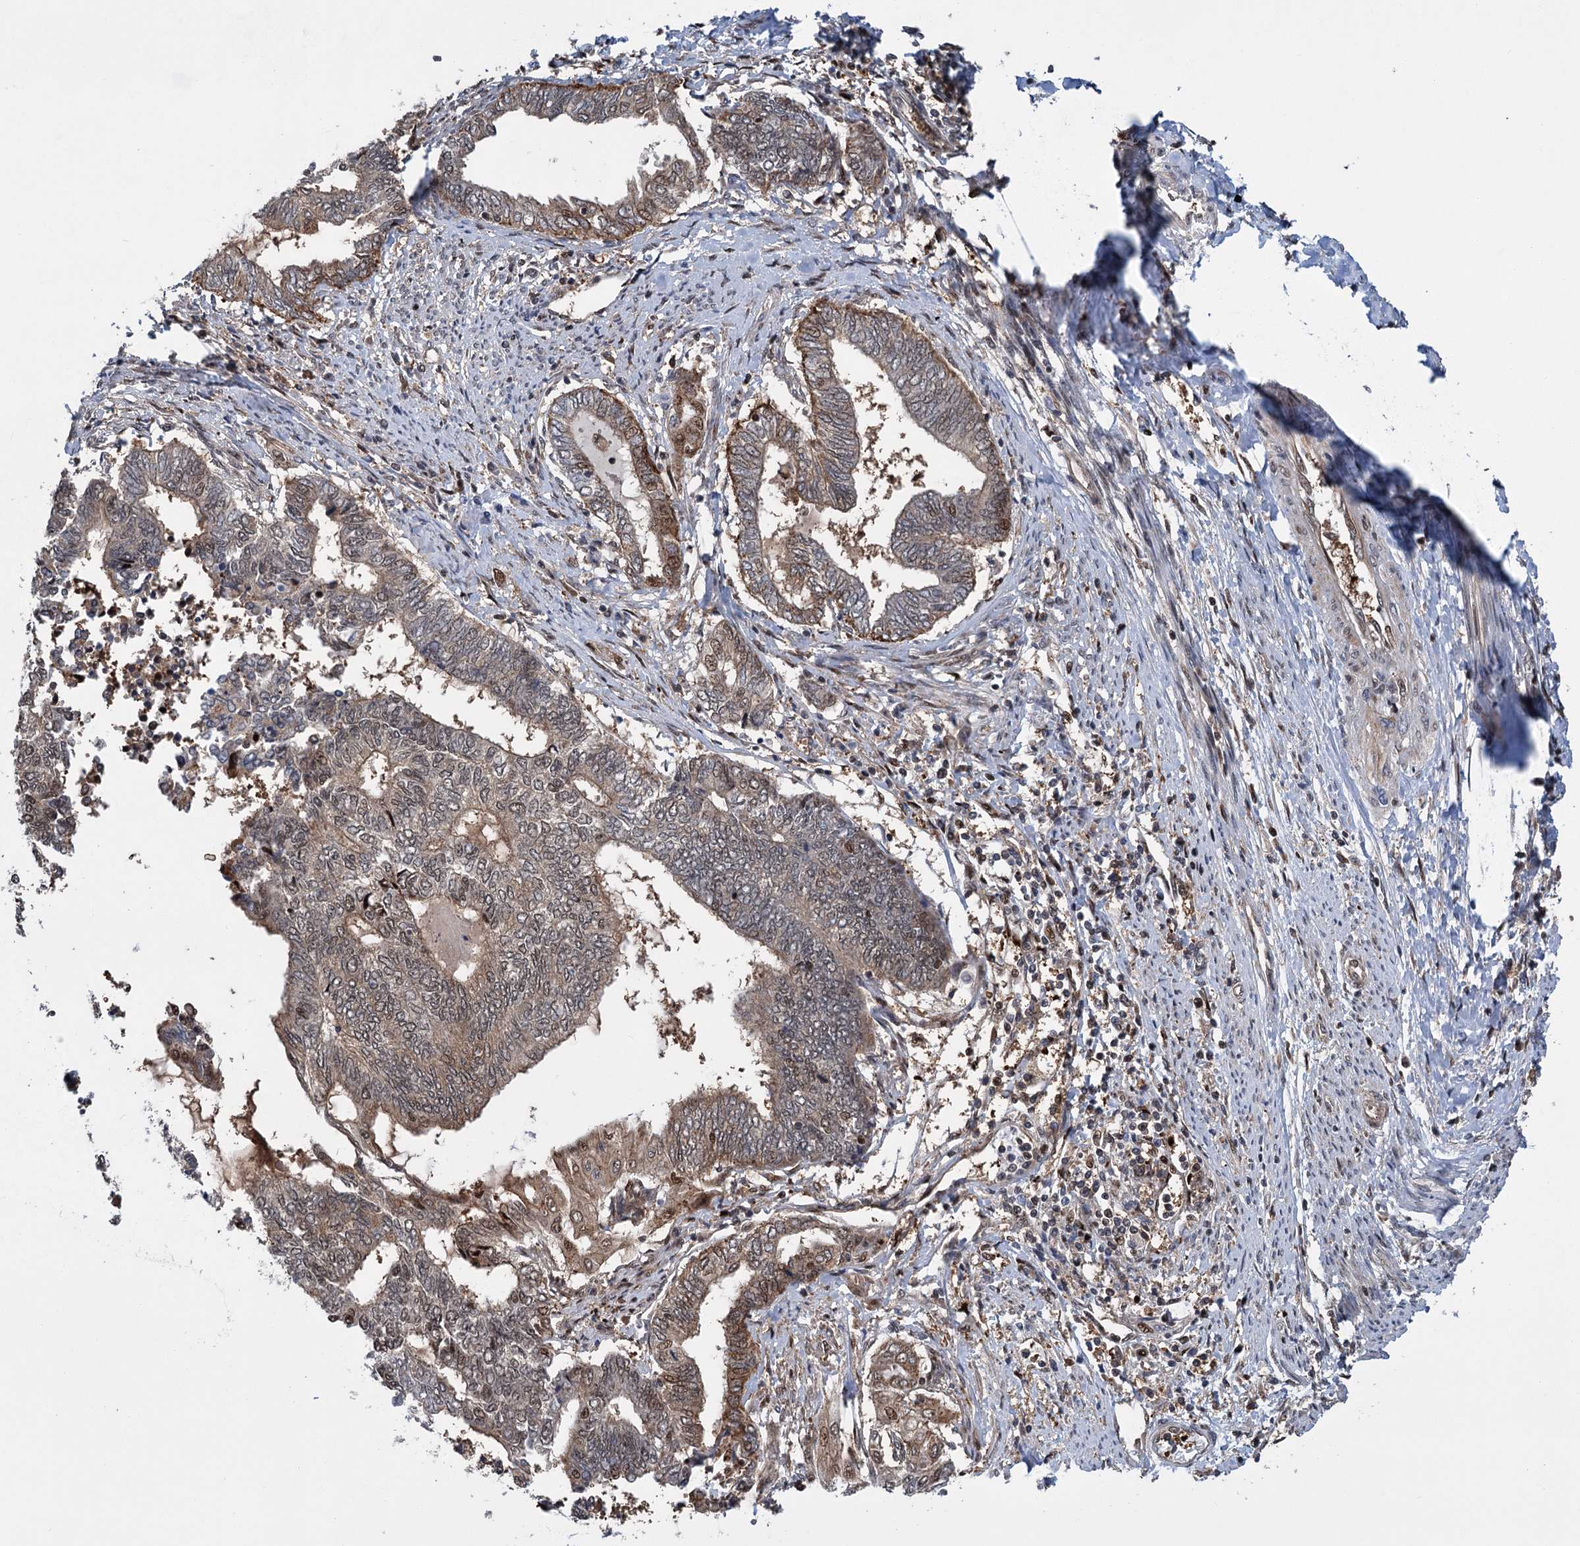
{"staining": {"intensity": "moderate", "quantity": "25%-75%", "location": "cytoplasmic/membranous,nuclear"}, "tissue": "endometrial cancer", "cell_type": "Tumor cells", "image_type": "cancer", "snomed": [{"axis": "morphology", "description": "Adenocarcinoma, NOS"}, {"axis": "topography", "description": "Uterus"}, {"axis": "topography", "description": "Endometrium"}], "caption": "A brown stain highlights moderate cytoplasmic/membranous and nuclear positivity of a protein in endometrial adenocarcinoma tumor cells.", "gene": "GPBP1", "patient": {"sex": "female", "age": 70}}